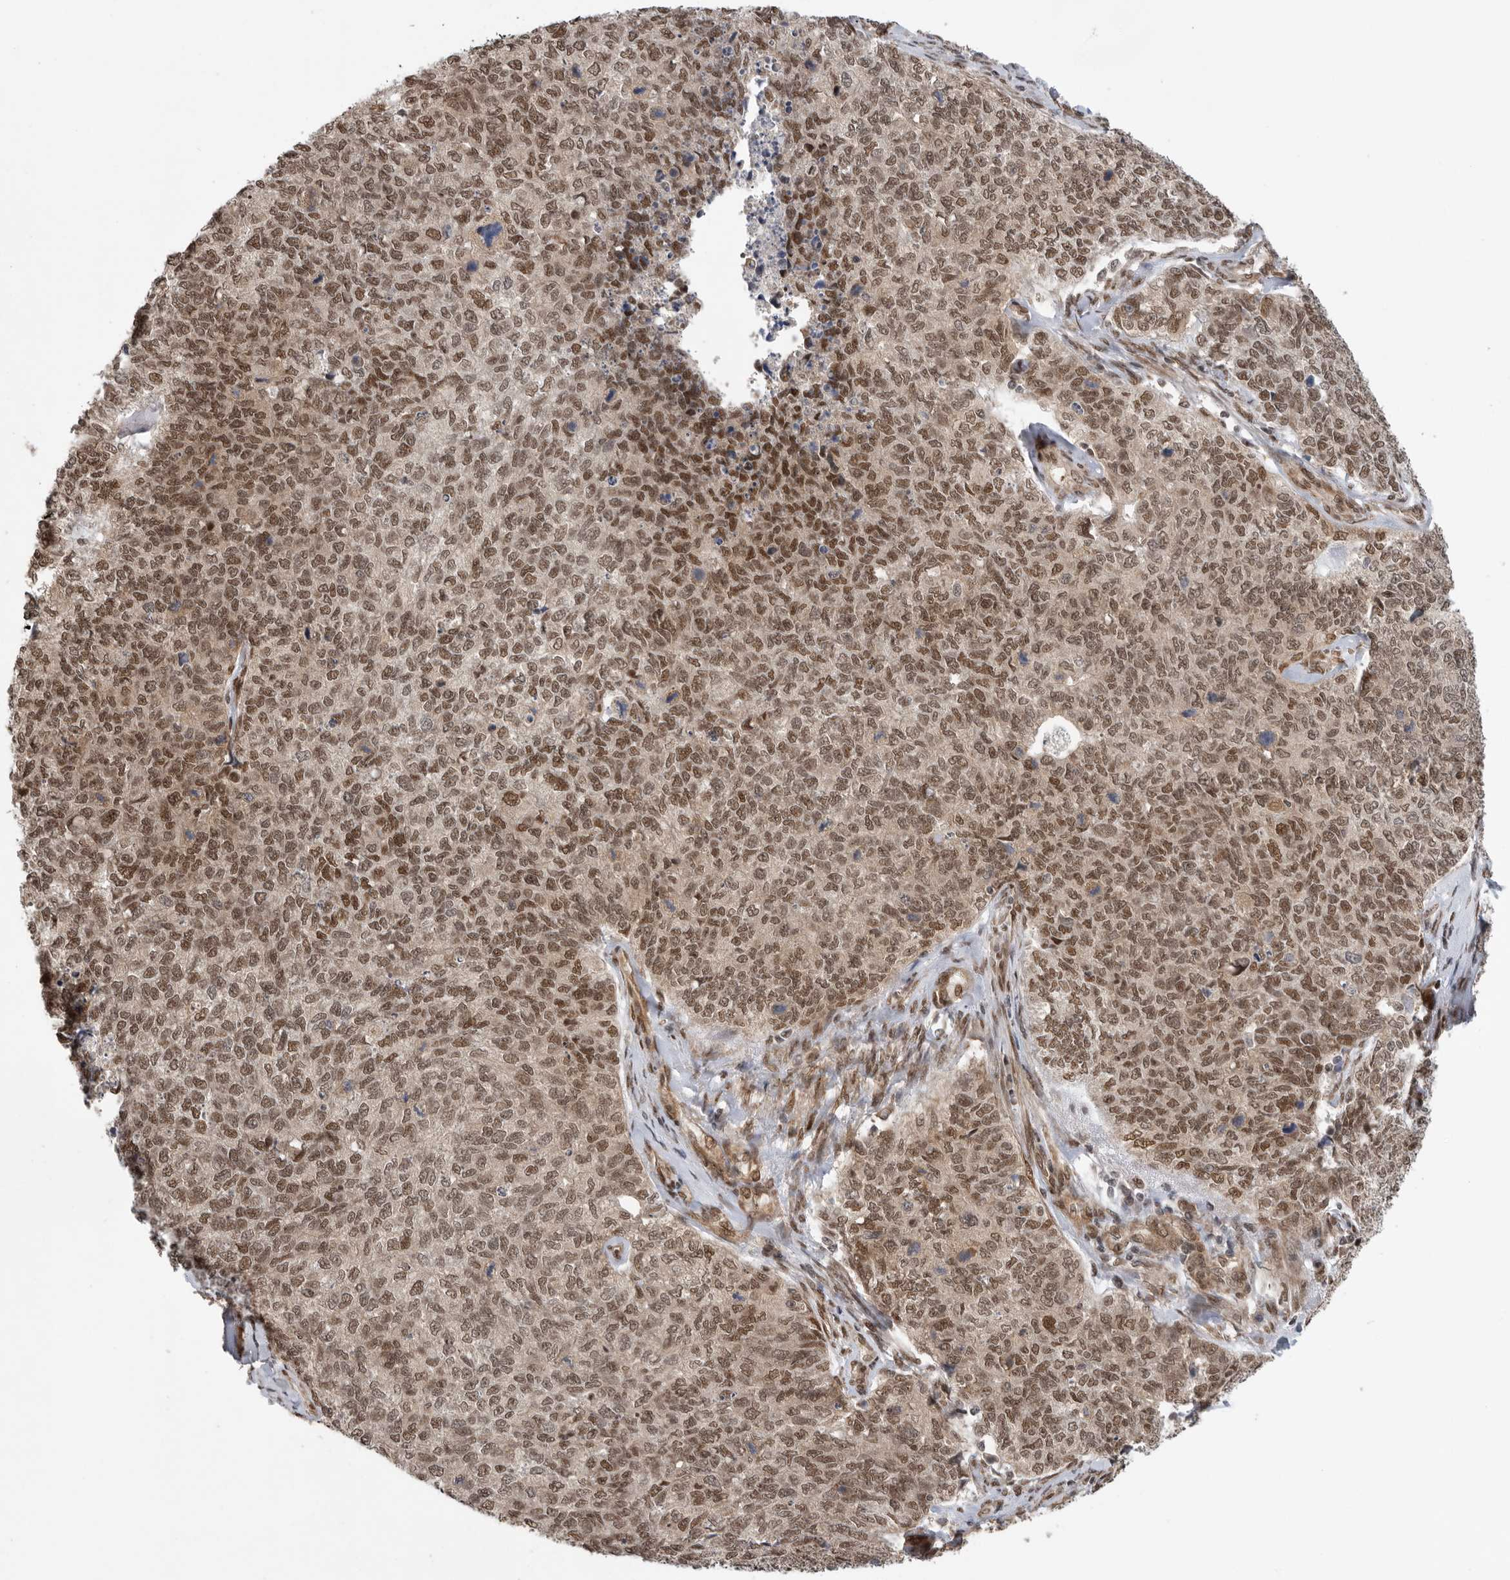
{"staining": {"intensity": "moderate", "quantity": ">75%", "location": "cytoplasmic/membranous,nuclear"}, "tissue": "cervical cancer", "cell_type": "Tumor cells", "image_type": "cancer", "snomed": [{"axis": "morphology", "description": "Squamous cell carcinoma, NOS"}, {"axis": "topography", "description": "Cervix"}], "caption": "Immunohistochemical staining of cervical squamous cell carcinoma exhibits medium levels of moderate cytoplasmic/membranous and nuclear protein staining in about >75% of tumor cells. (brown staining indicates protein expression, while blue staining denotes nuclei).", "gene": "VPS50", "patient": {"sex": "female", "age": 63}}